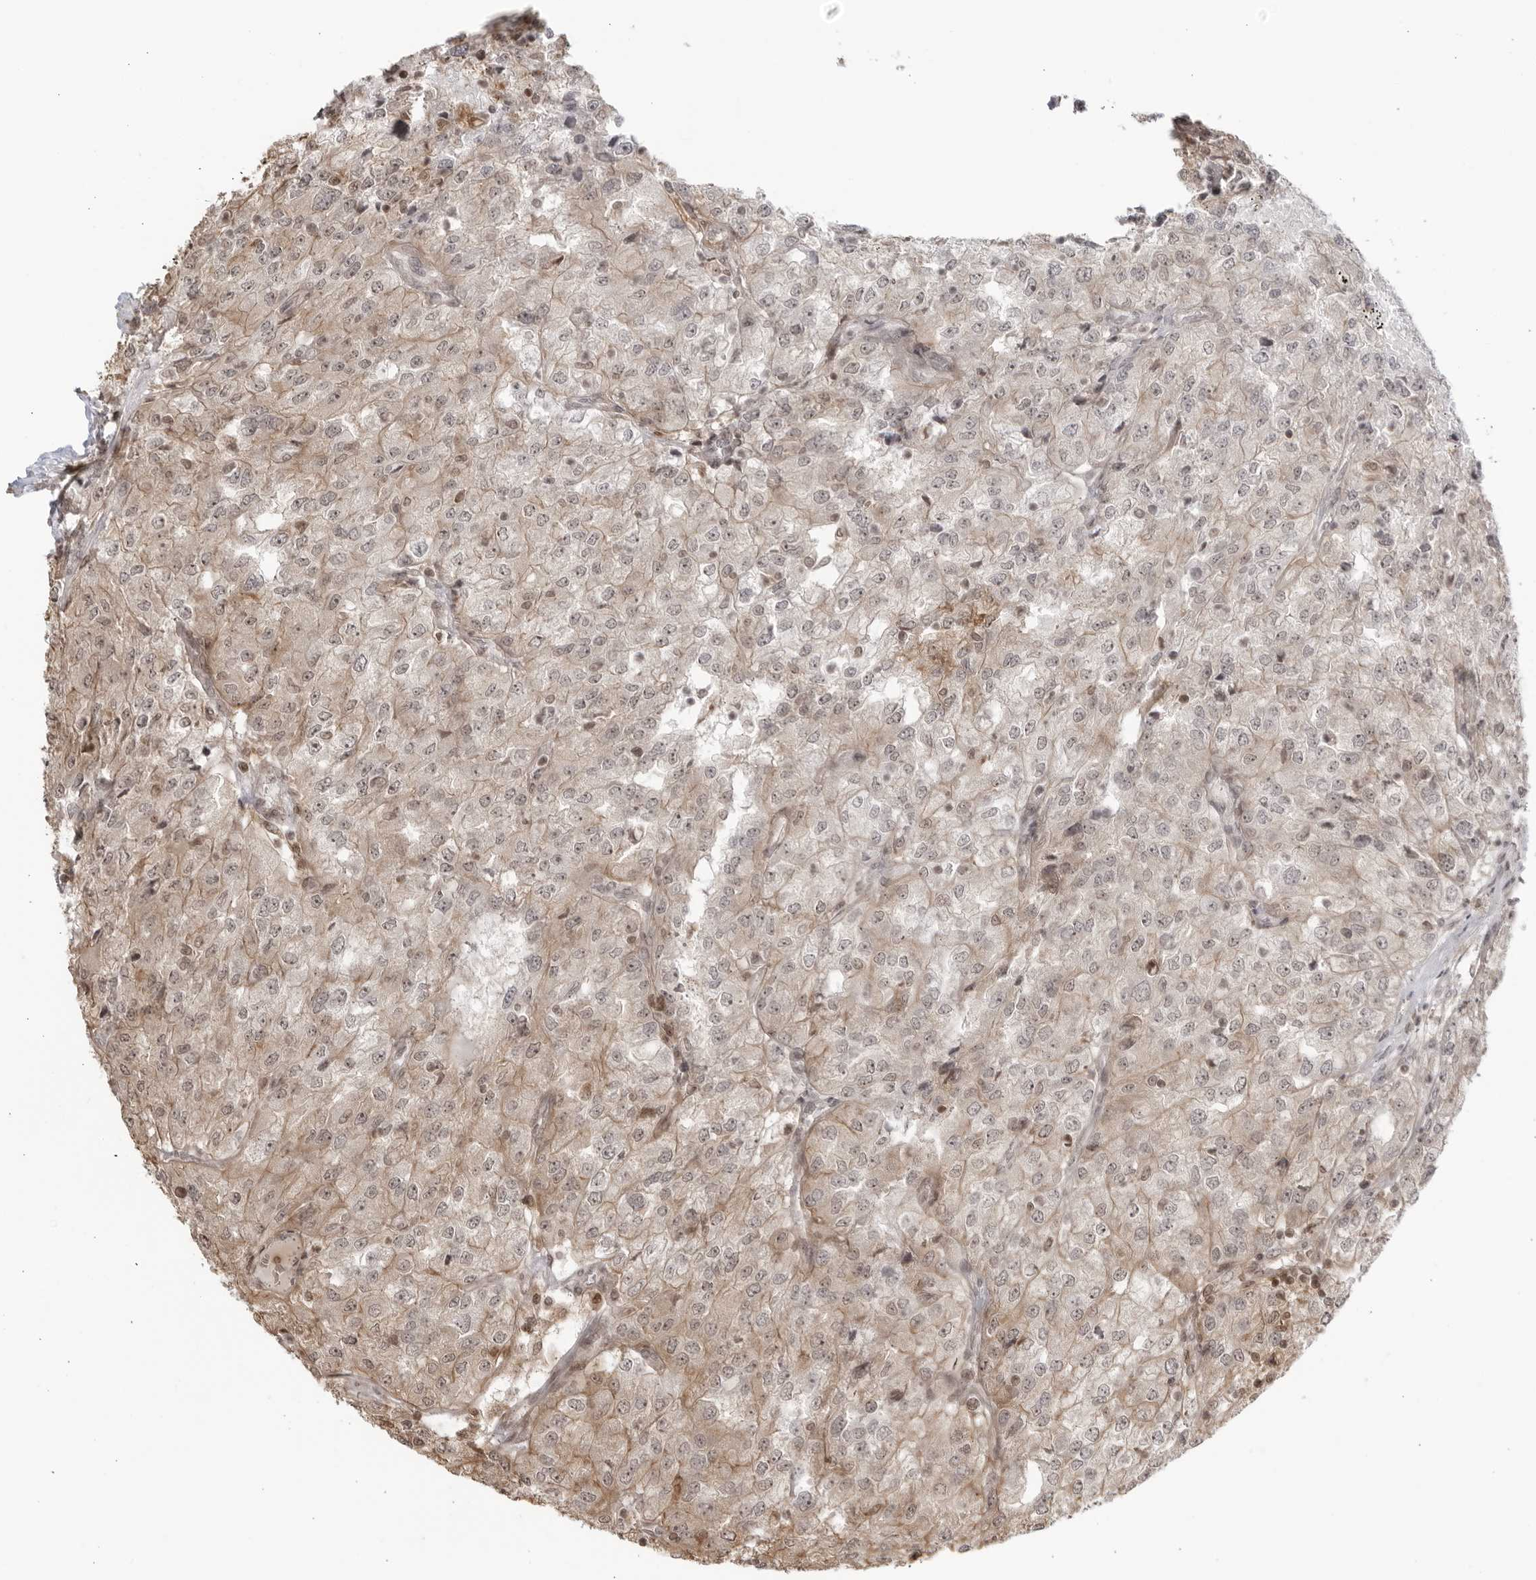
{"staining": {"intensity": "weak", "quantity": "<25%", "location": "cytoplasmic/membranous,nuclear"}, "tissue": "renal cancer", "cell_type": "Tumor cells", "image_type": "cancer", "snomed": [{"axis": "morphology", "description": "Adenocarcinoma, NOS"}, {"axis": "topography", "description": "Kidney"}], "caption": "Tumor cells show no significant staining in adenocarcinoma (renal).", "gene": "TCF21", "patient": {"sex": "female", "age": 54}}